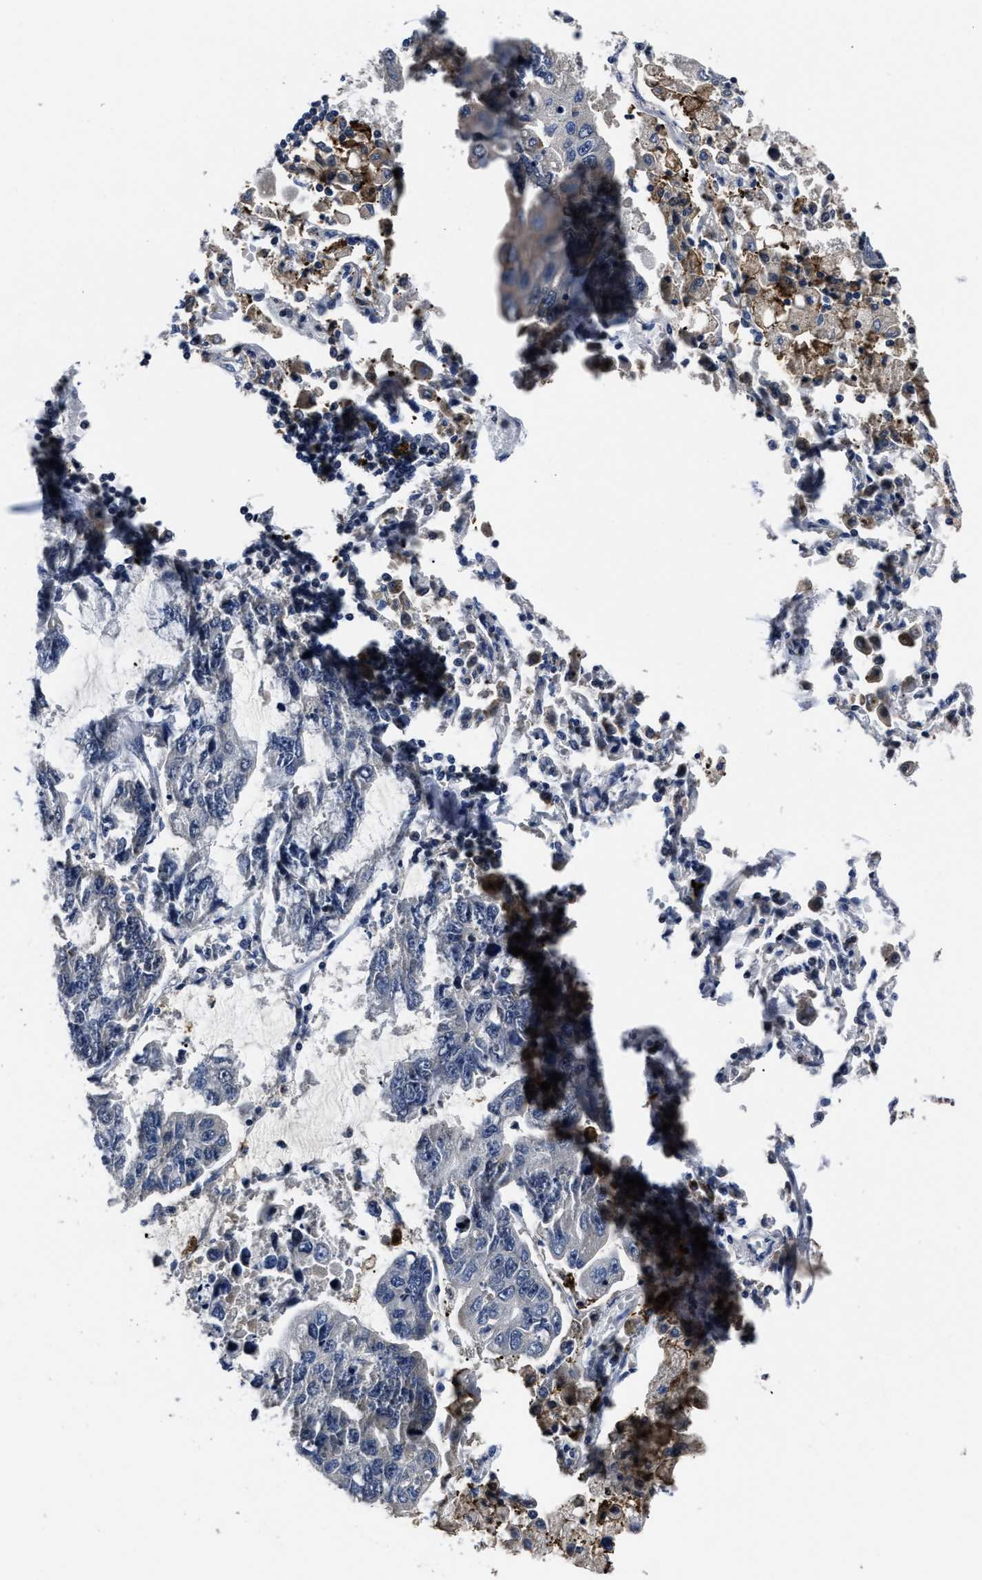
{"staining": {"intensity": "negative", "quantity": "none", "location": "none"}, "tissue": "lung cancer", "cell_type": "Tumor cells", "image_type": "cancer", "snomed": [{"axis": "morphology", "description": "Adenocarcinoma, NOS"}, {"axis": "topography", "description": "Lung"}], "caption": "IHC of human lung cancer (adenocarcinoma) displays no positivity in tumor cells.", "gene": "RSBN1L", "patient": {"sex": "male", "age": 64}}